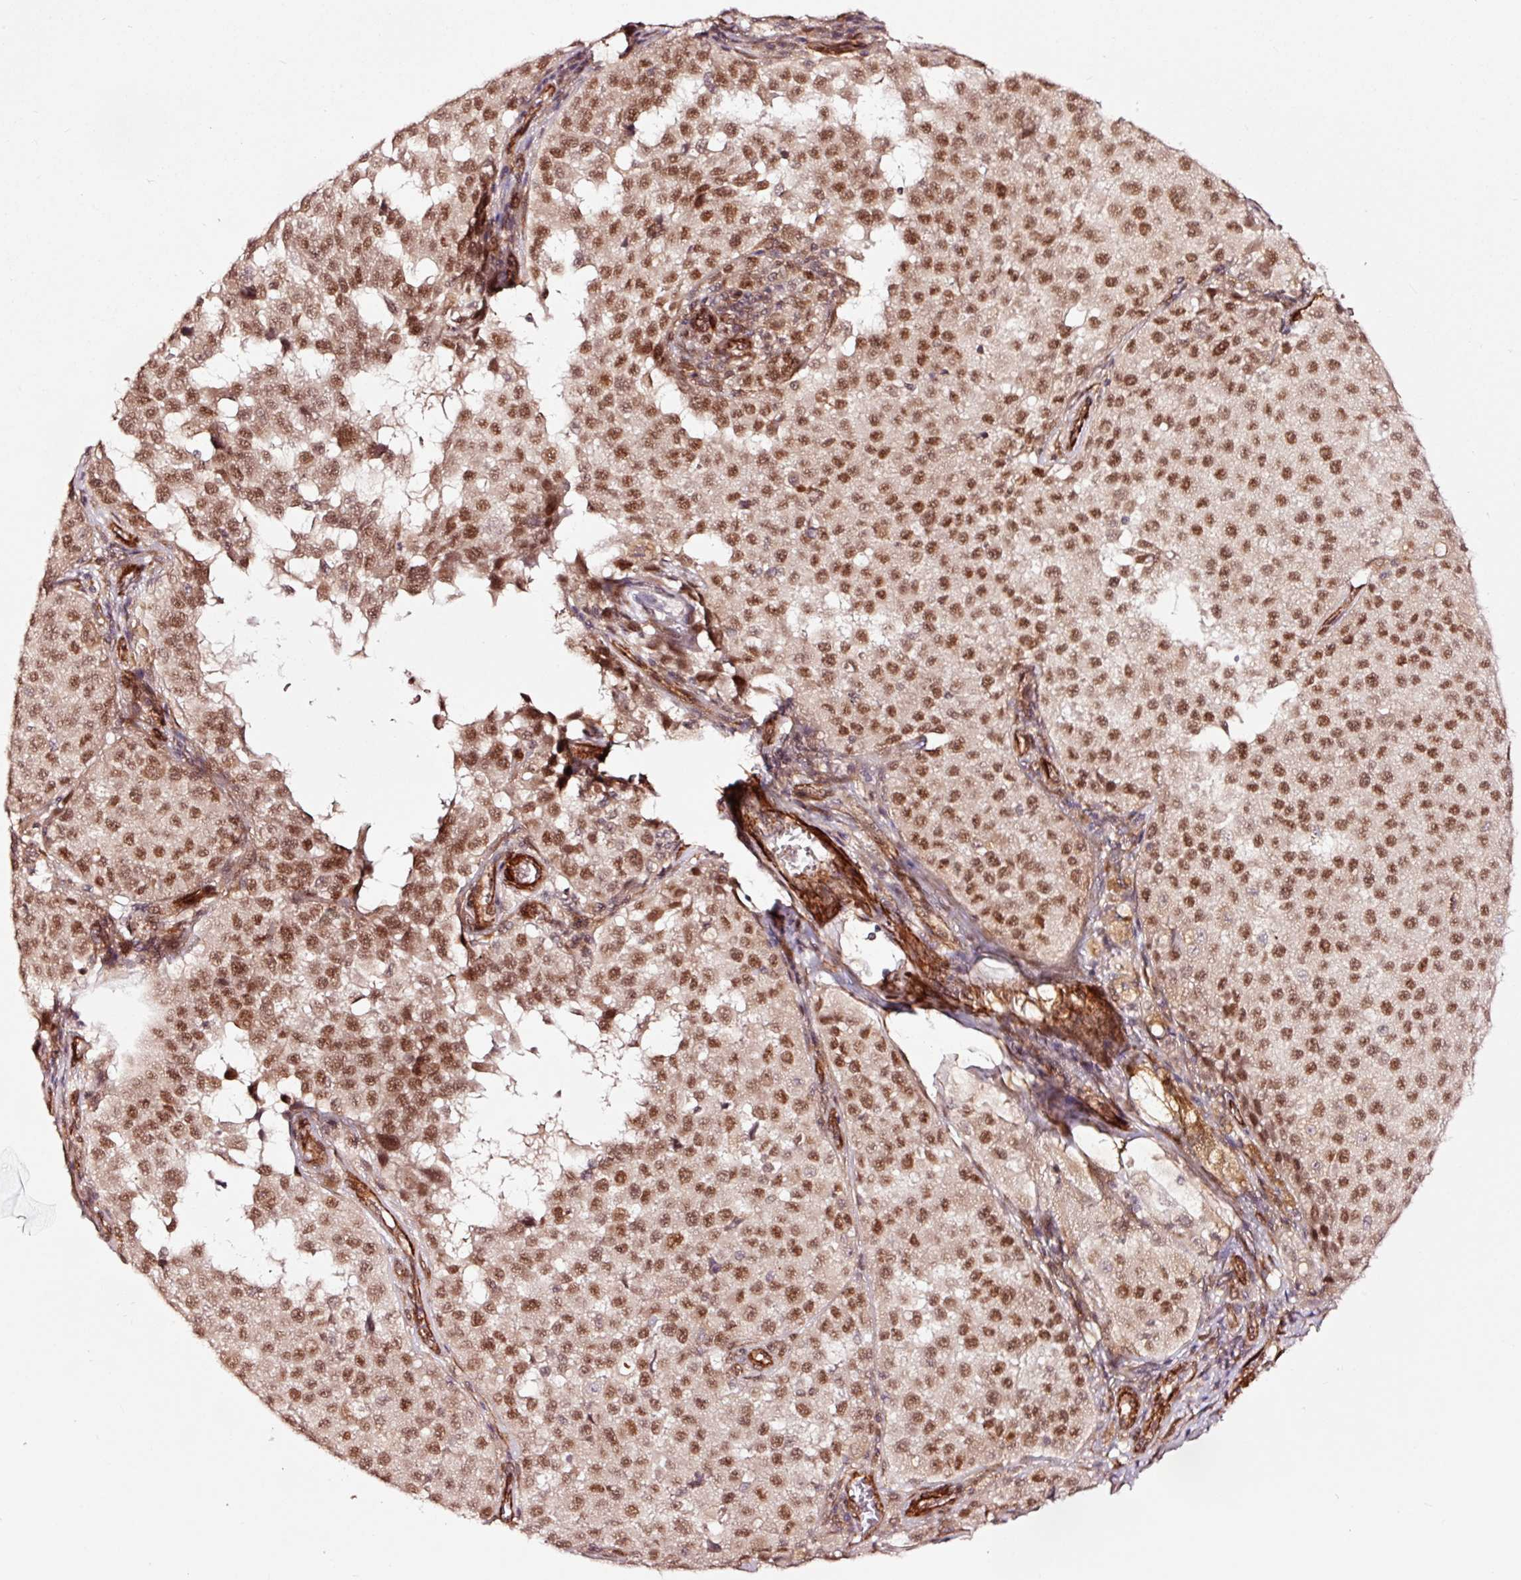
{"staining": {"intensity": "strong", "quantity": ">75%", "location": "nuclear"}, "tissue": "melanoma", "cell_type": "Tumor cells", "image_type": "cancer", "snomed": [{"axis": "morphology", "description": "Malignant melanoma, NOS"}, {"axis": "topography", "description": "Skin"}], "caption": "IHC of human melanoma exhibits high levels of strong nuclear expression in approximately >75% of tumor cells. Immunohistochemistry (ihc) stains the protein in brown and the nuclei are stained blue.", "gene": "TPM1", "patient": {"sex": "male", "age": 64}}